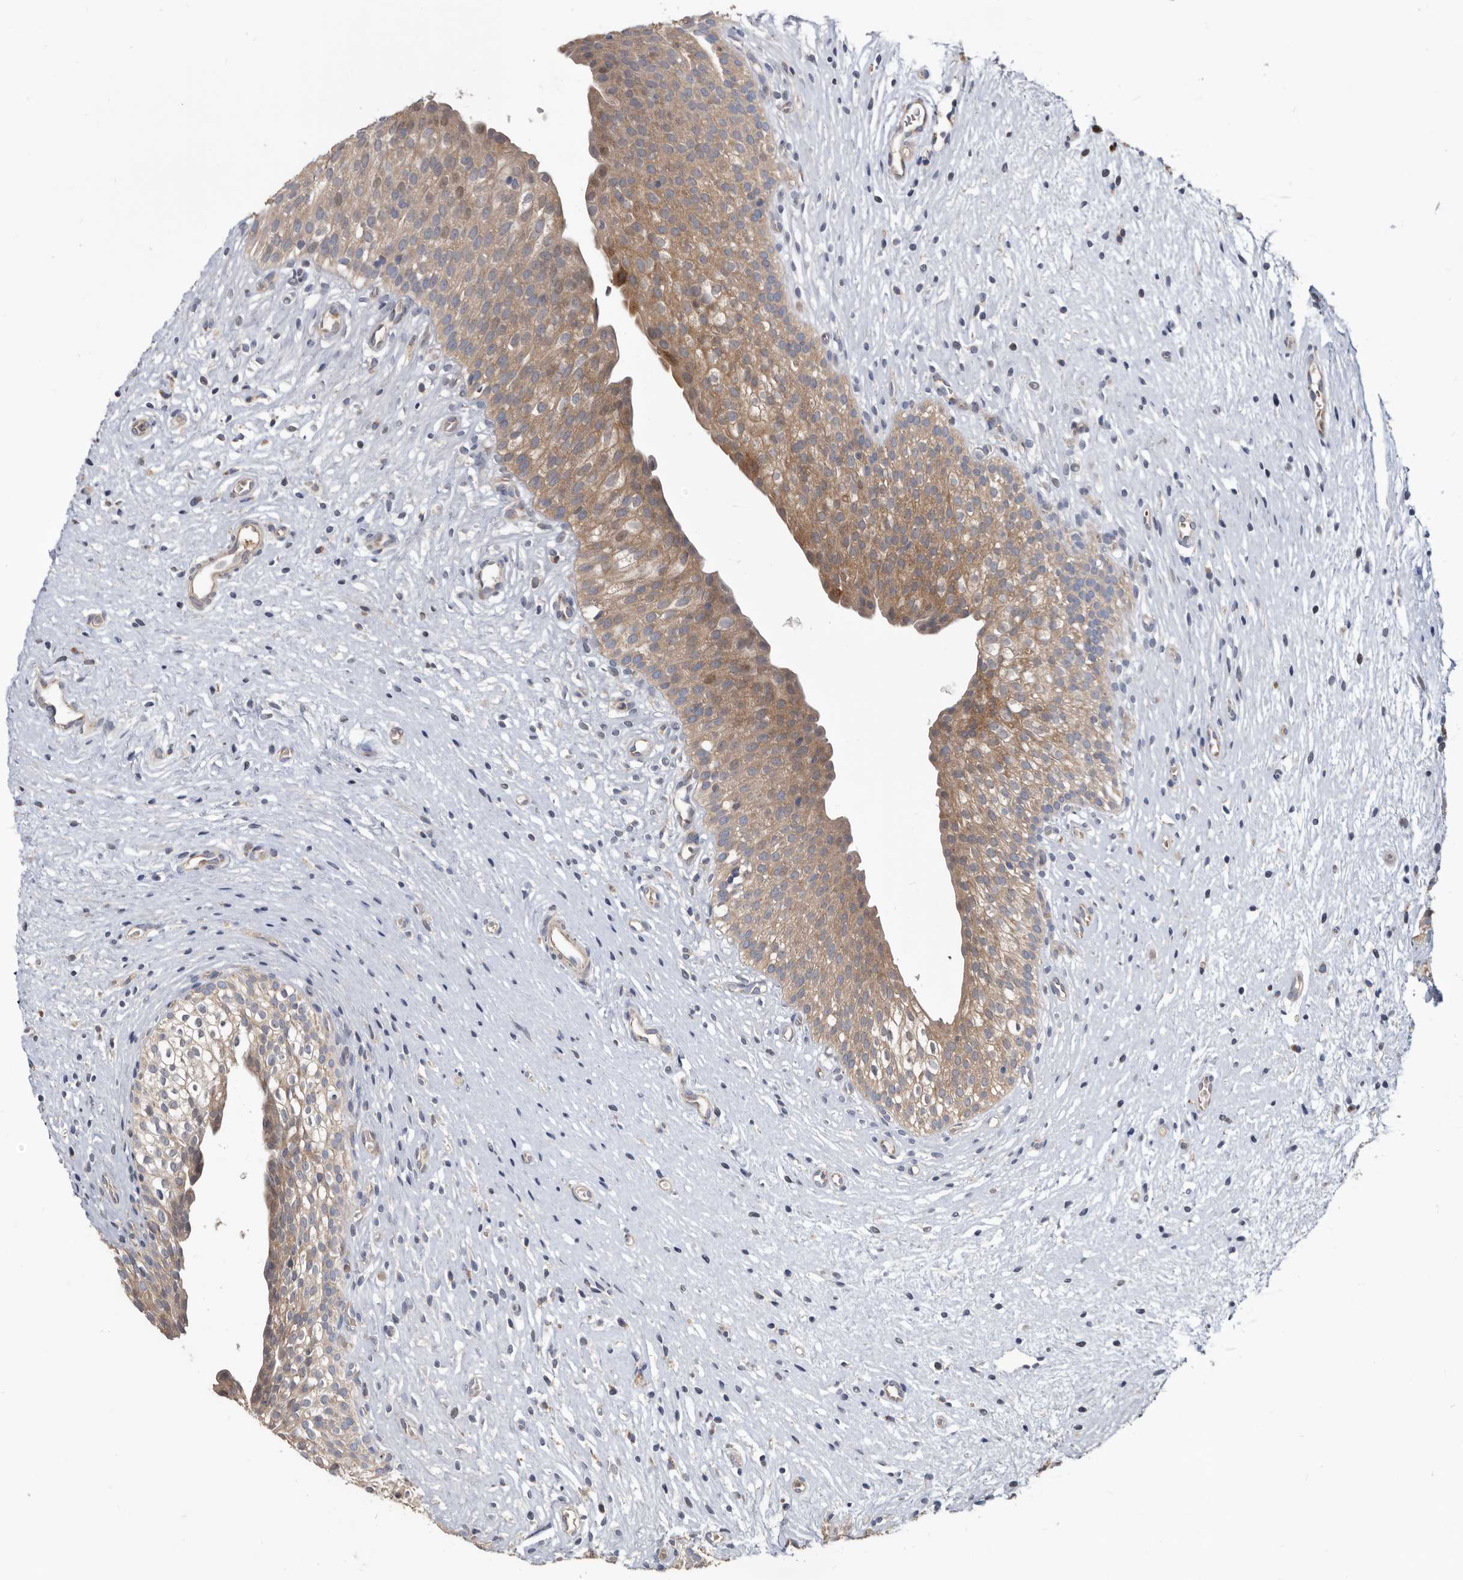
{"staining": {"intensity": "strong", "quantity": "25%-75%", "location": "cytoplasmic/membranous"}, "tissue": "urinary bladder", "cell_type": "Urothelial cells", "image_type": "normal", "snomed": [{"axis": "morphology", "description": "Normal tissue, NOS"}, {"axis": "topography", "description": "Urinary bladder"}], "caption": "Immunohistochemical staining of unremarkable human urinary bladder reveals high levels of strong cytoplasmic/membranous expression in about 25%-75% of urothelial cells. (DAB (3,3'-diaminobenzidine) = brown stain, brightfield microscopy at high magnification).", "gene": "APEH", "patient": {"sex": "male", "age": 1}}